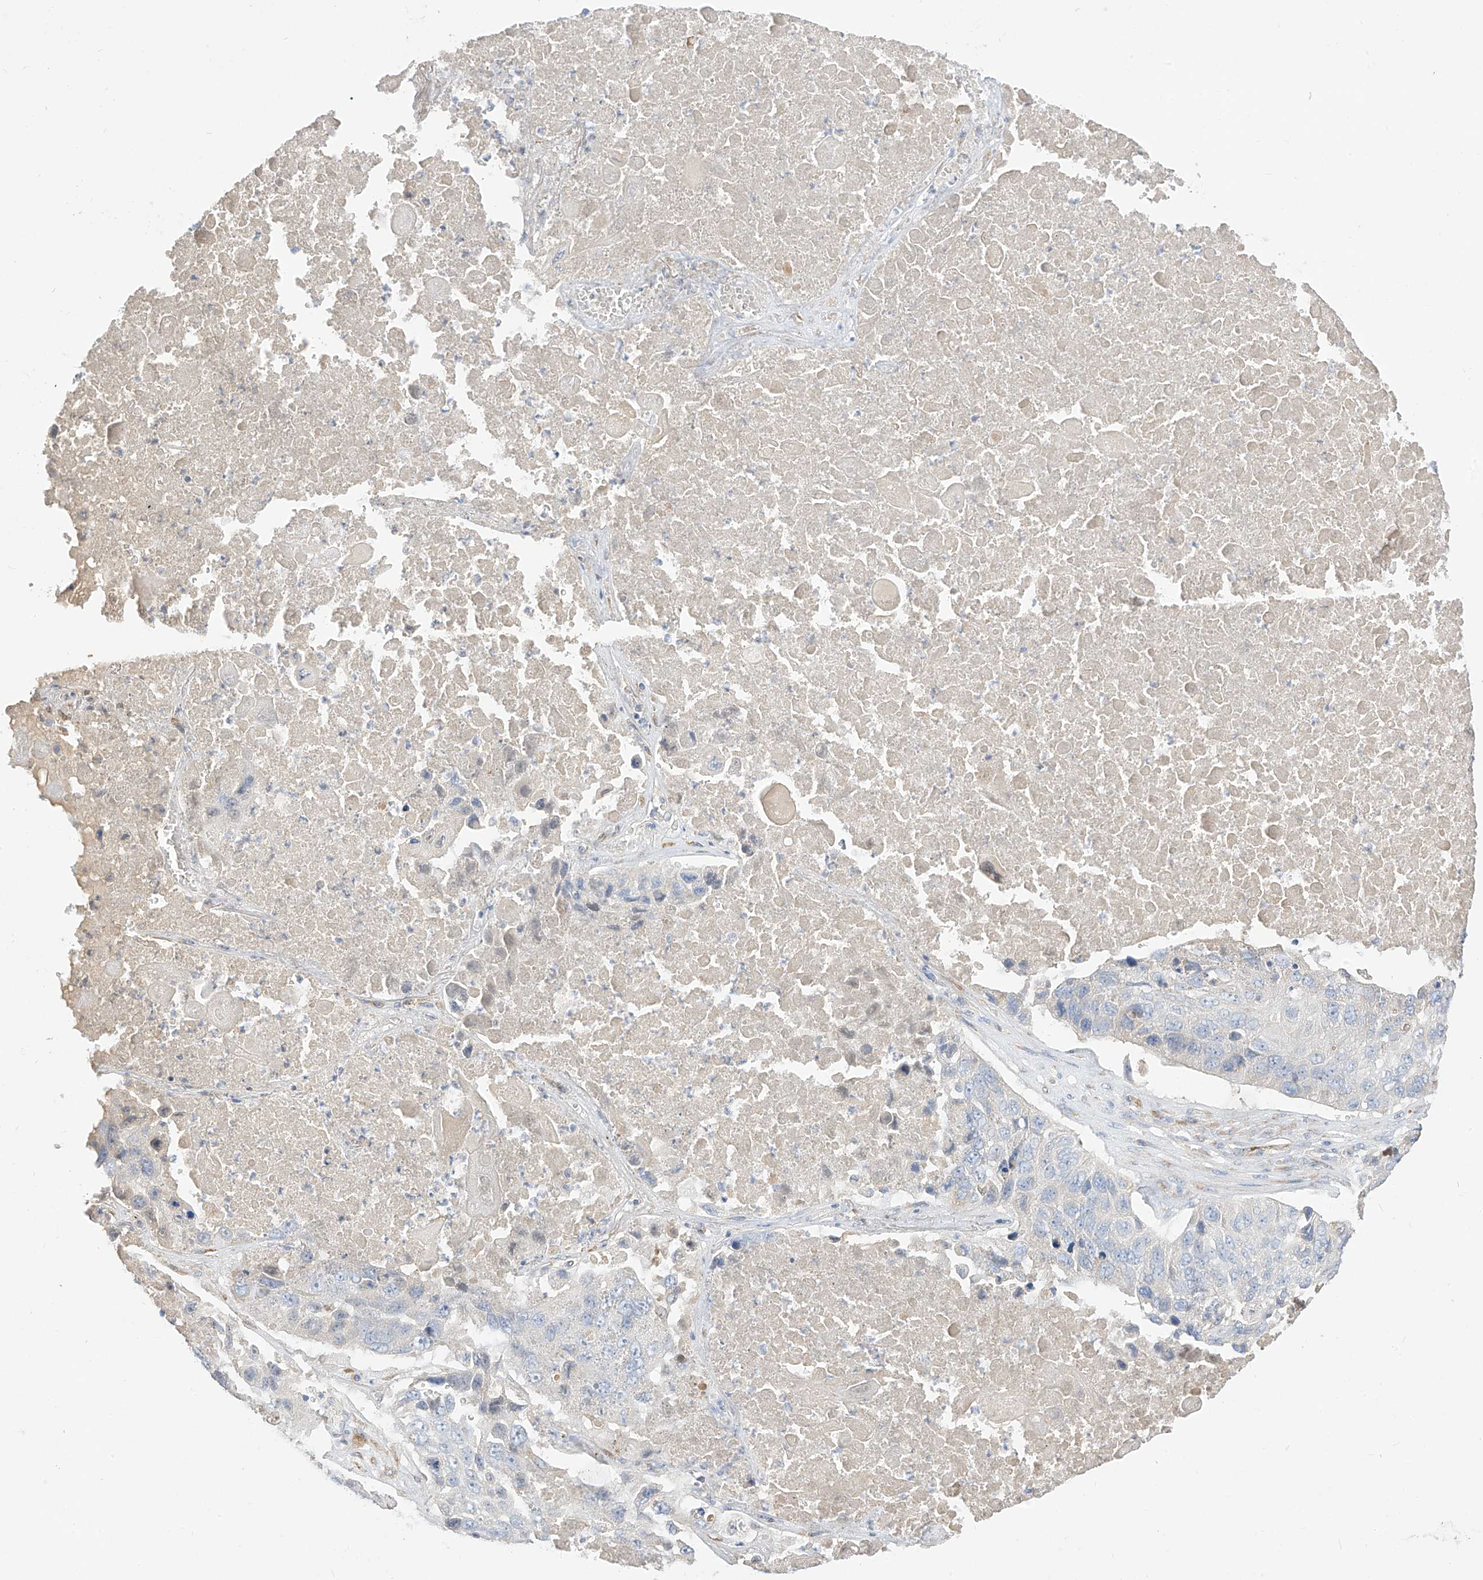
{"staining": {"intensity": "negative", "quantity": "none", "location": "none"}, "tissue": "lung cancer", "cell_type": "Tumor cells", "image_type": "cancer", "snomed": [{"axis": "morphology", "description": "Squamous cell carcinoma, NOS"}, {"axis": "topography", "description": "Lung"}], "caption": "Immunohistochemistry (IHC) histopathology image of neoplastic tissue: squamous cell carcinoma (lung) stained with DAB demonstrates no significant protein staining in tumor cells. The staining was performed using DAB to visualize the protein expression in brown, while the nuclei were stained in blue with hematoxylin (Magnification: 20x).", "gene": "RASA2", "patient": {"sex": "male", "age": 61}}